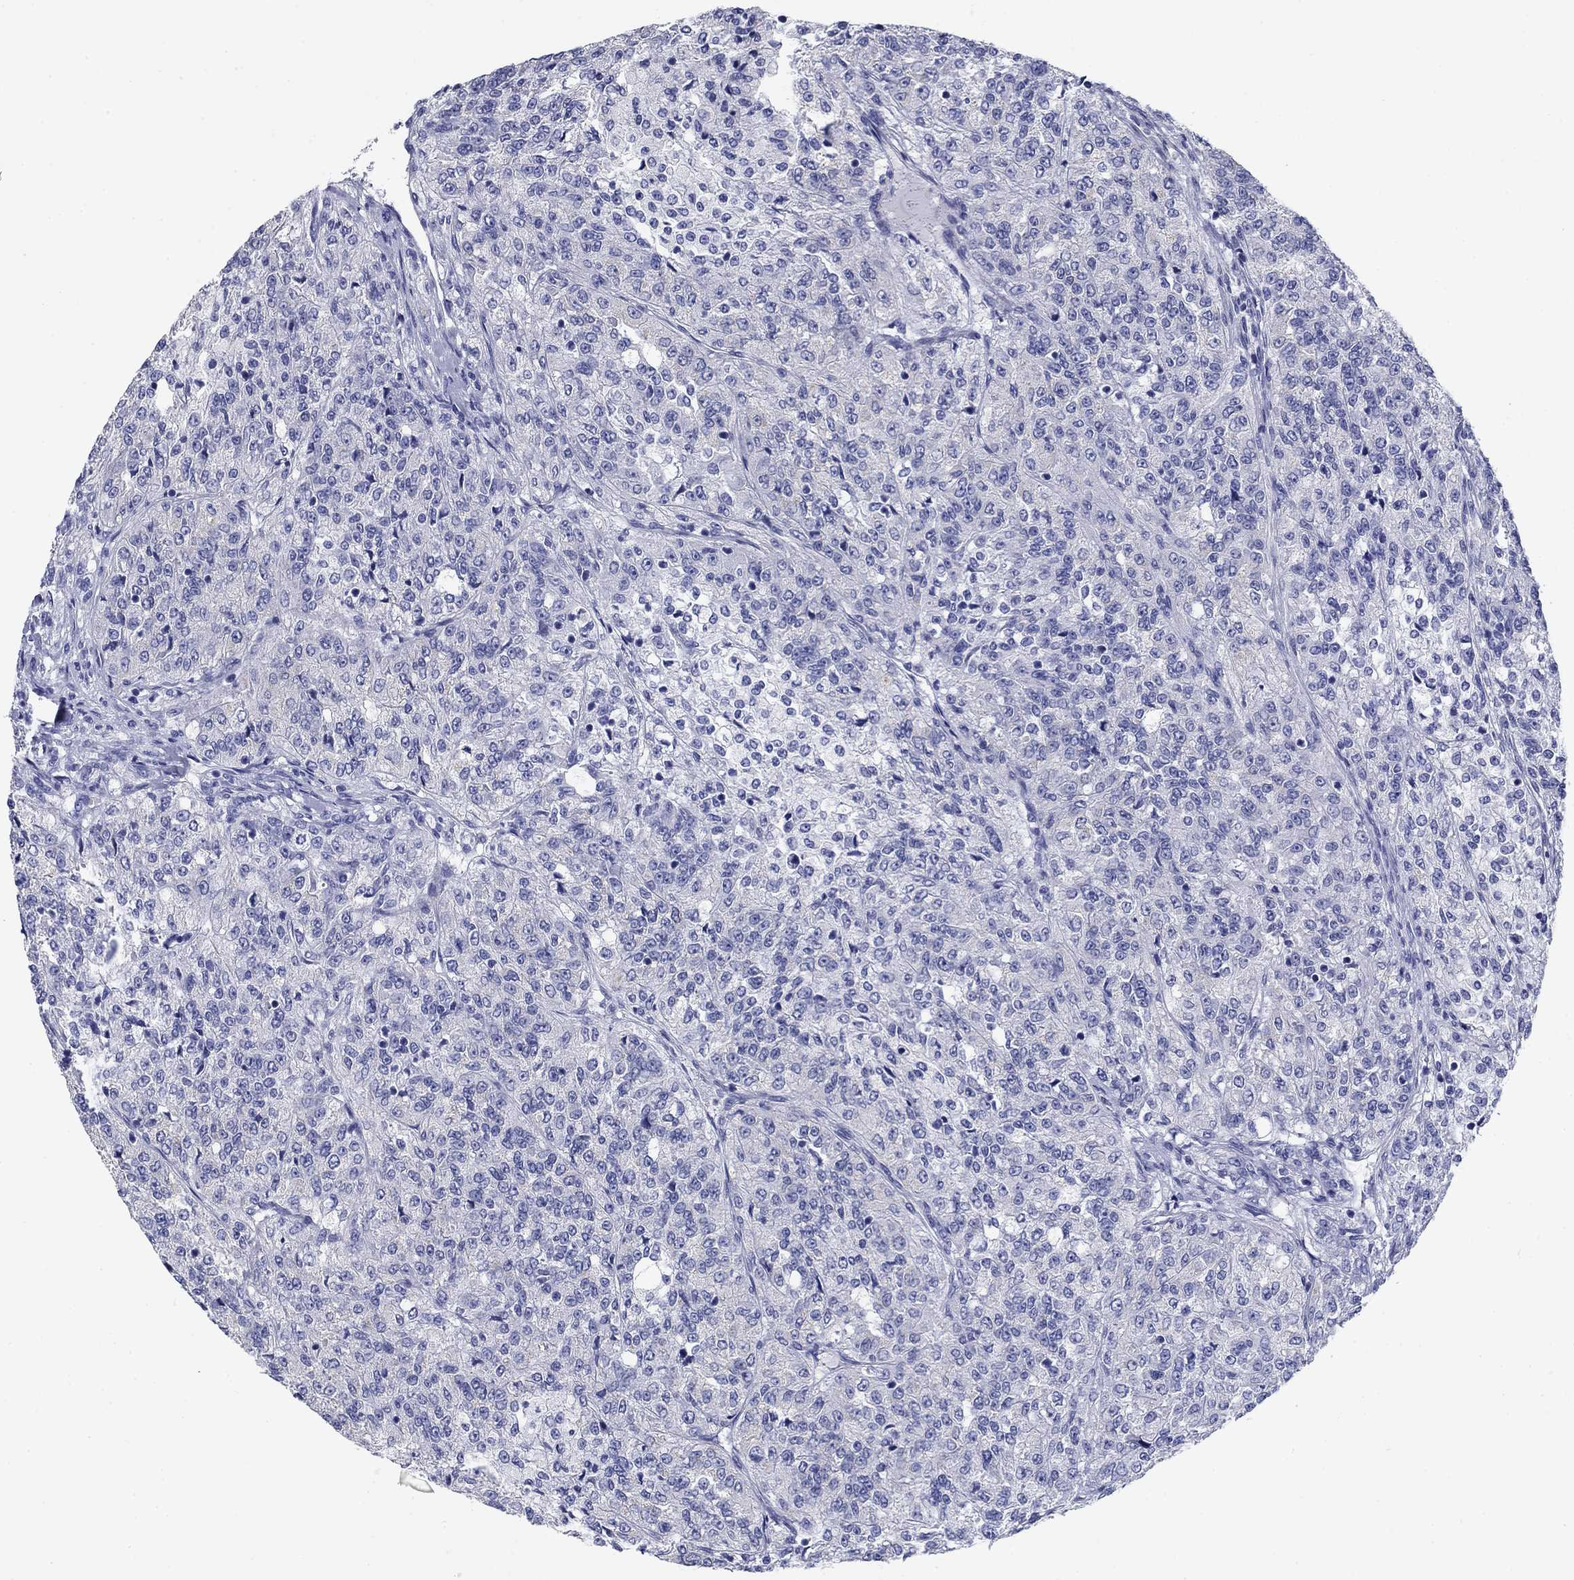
{"staining": {"intensity": "negative", "quantity": "none", "location": "none"}, "tissue": "renal cancer", "cell_type": "Tumor cells", "image_type": "cancer", "snomed": [{"axis": "morphology", "description": "Adenocarcinoma, NOS"}, {"axis": "topography", "description": "Kidney"}], "caption": "DAB immunohistochemical staining of human renal adenocarcinoma displays no significant staining in tumor cells.", "gene": "PRKCG", "patient": {"sex": "female", "age": 63}}